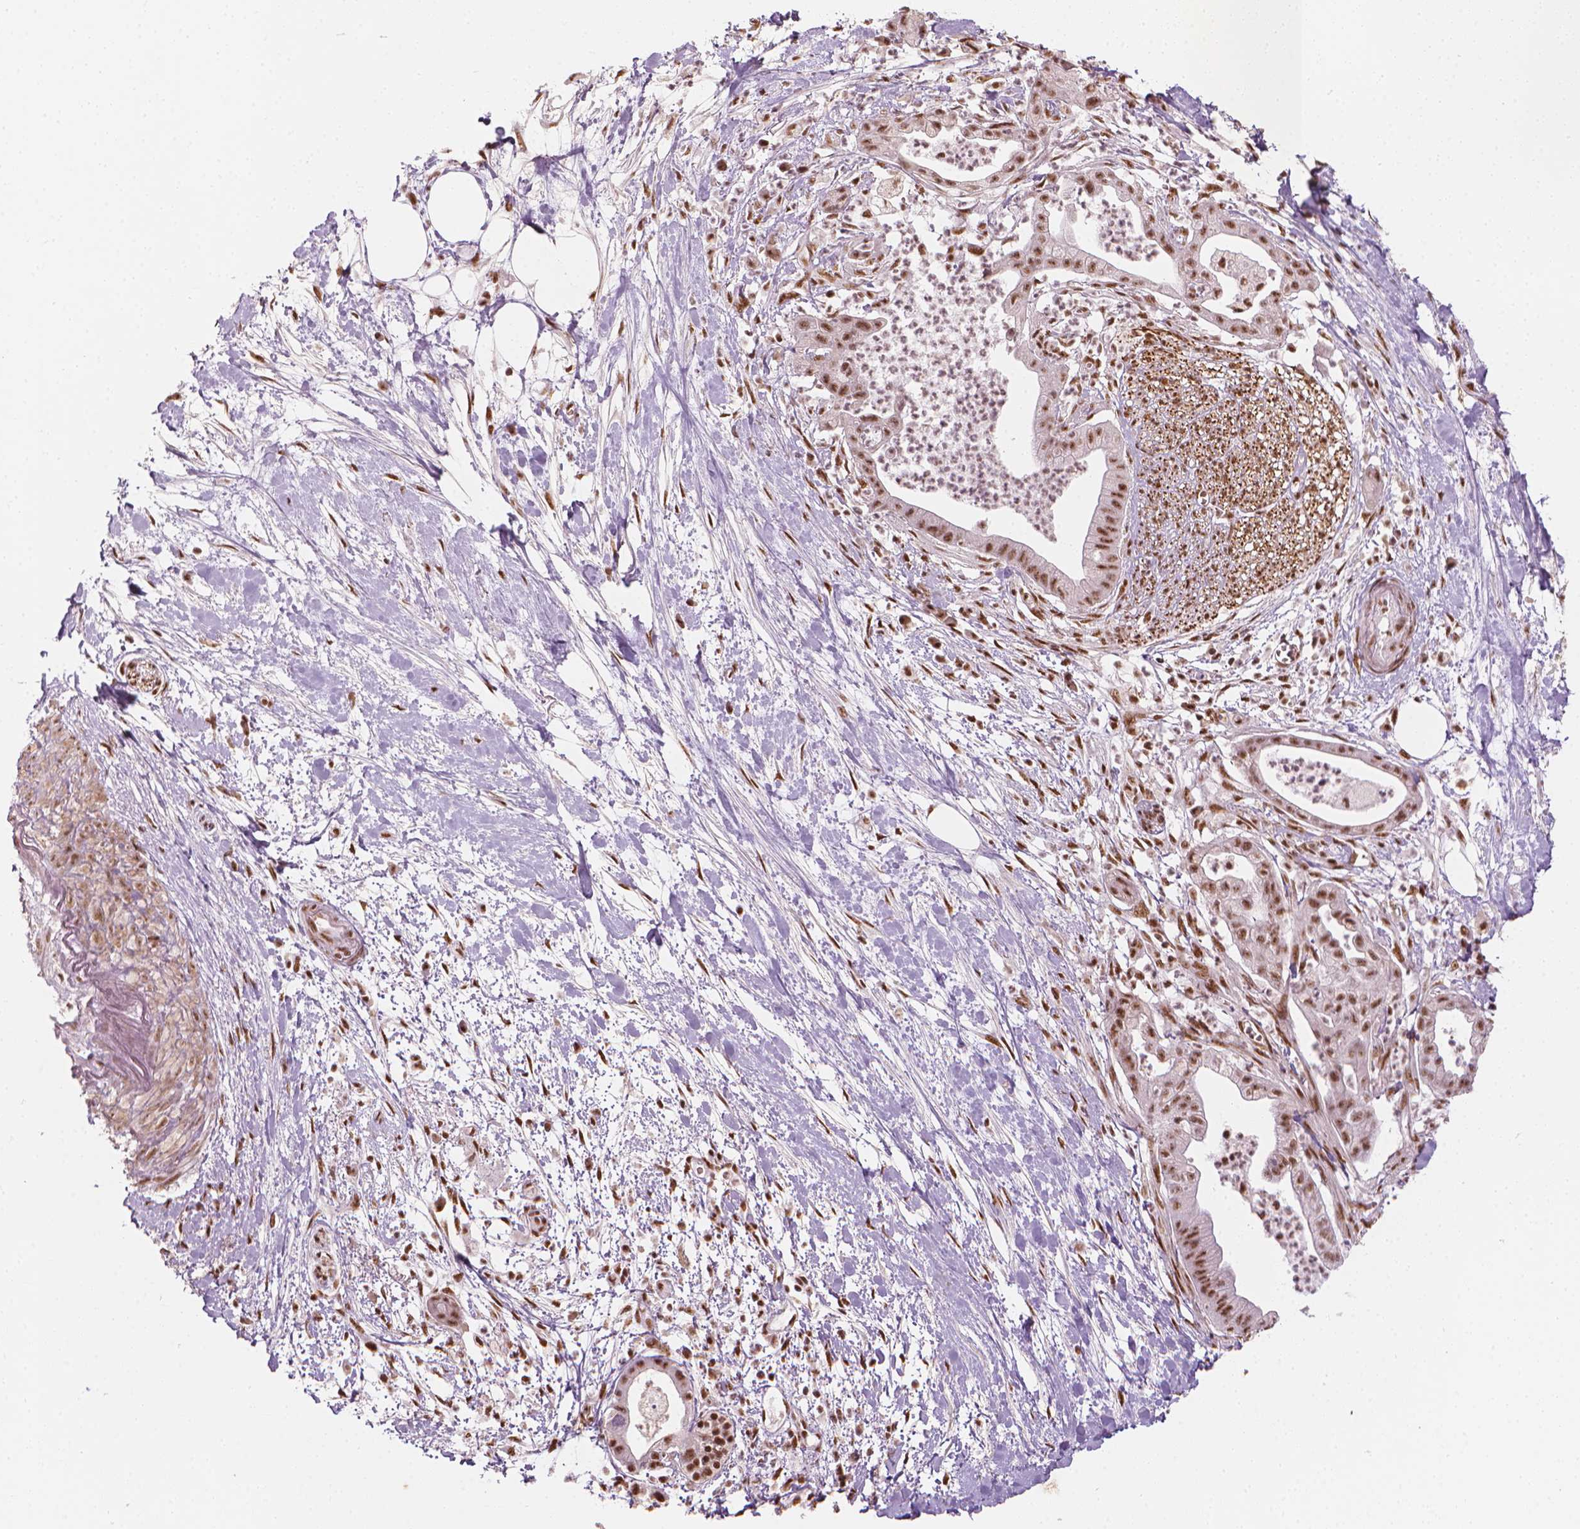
{"staining": {"intensity": "moderate", "quantity": ">75%", "location": "nuclear"}, "tissue": "pancreatic cancer", "cell_type": "Tumor cells", "image_type": "cancer", "snomed": [{"axis": "morphology", "description": "Normal tissue, NOS"}, {"axis": "morphology", "description": "Adenocarcinoma, NOS"}, {"axis": "topography", "description": "Lymph node"}, {"axis": "topography", "description": "Pancreas"}], "caption": "High-power microscopy captured an immunohistochemistry micrograph of pancreatic cancer, revealing moderate nuclear staining in about >75% of tumor cells.", "gene": "ELF2", "patient": {"sex": "female", "age": 58}}